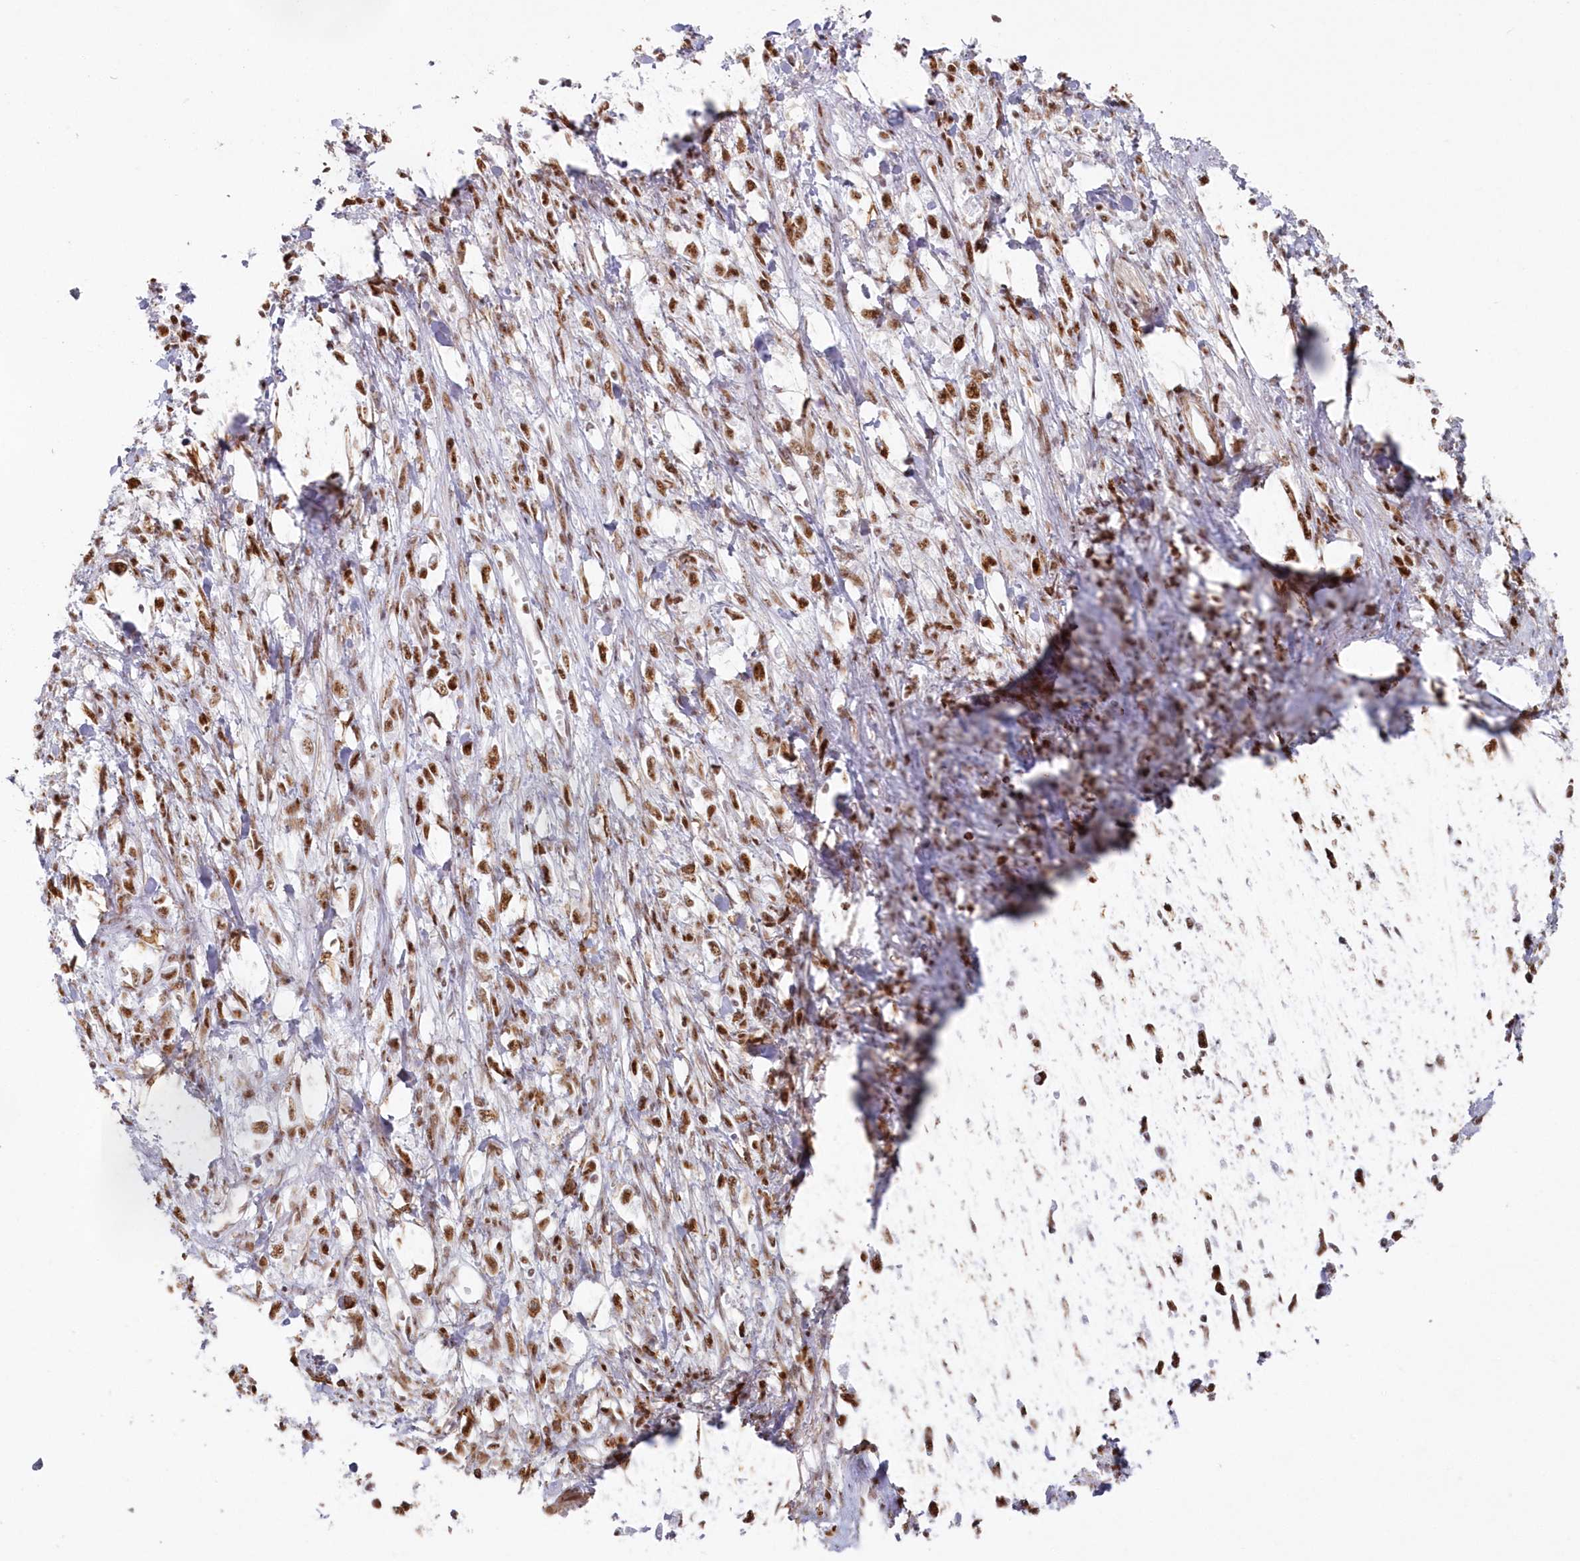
{"staining": {"intensity": "strong", "quantity": ">75%", "location": "nuclear"}, "tissue": "stomach cancer", "cell_type": "Tumor cells", "image_type": "cancer", "snomed": [{"axis": "morphology", "description": "Adenocarcinoma, NOS"}, {"axis": "topography", "description": "Stomach"}], "caption": "Immunohistochemistry (IHC) image of human stomach adenocarcinoma stained for a protein (brown), which demonstrates high levels of strong nuclear expression in about >75% of tumor cells.", "gene": "DDX46", "patient": {"sex": "female", "age": 59}}